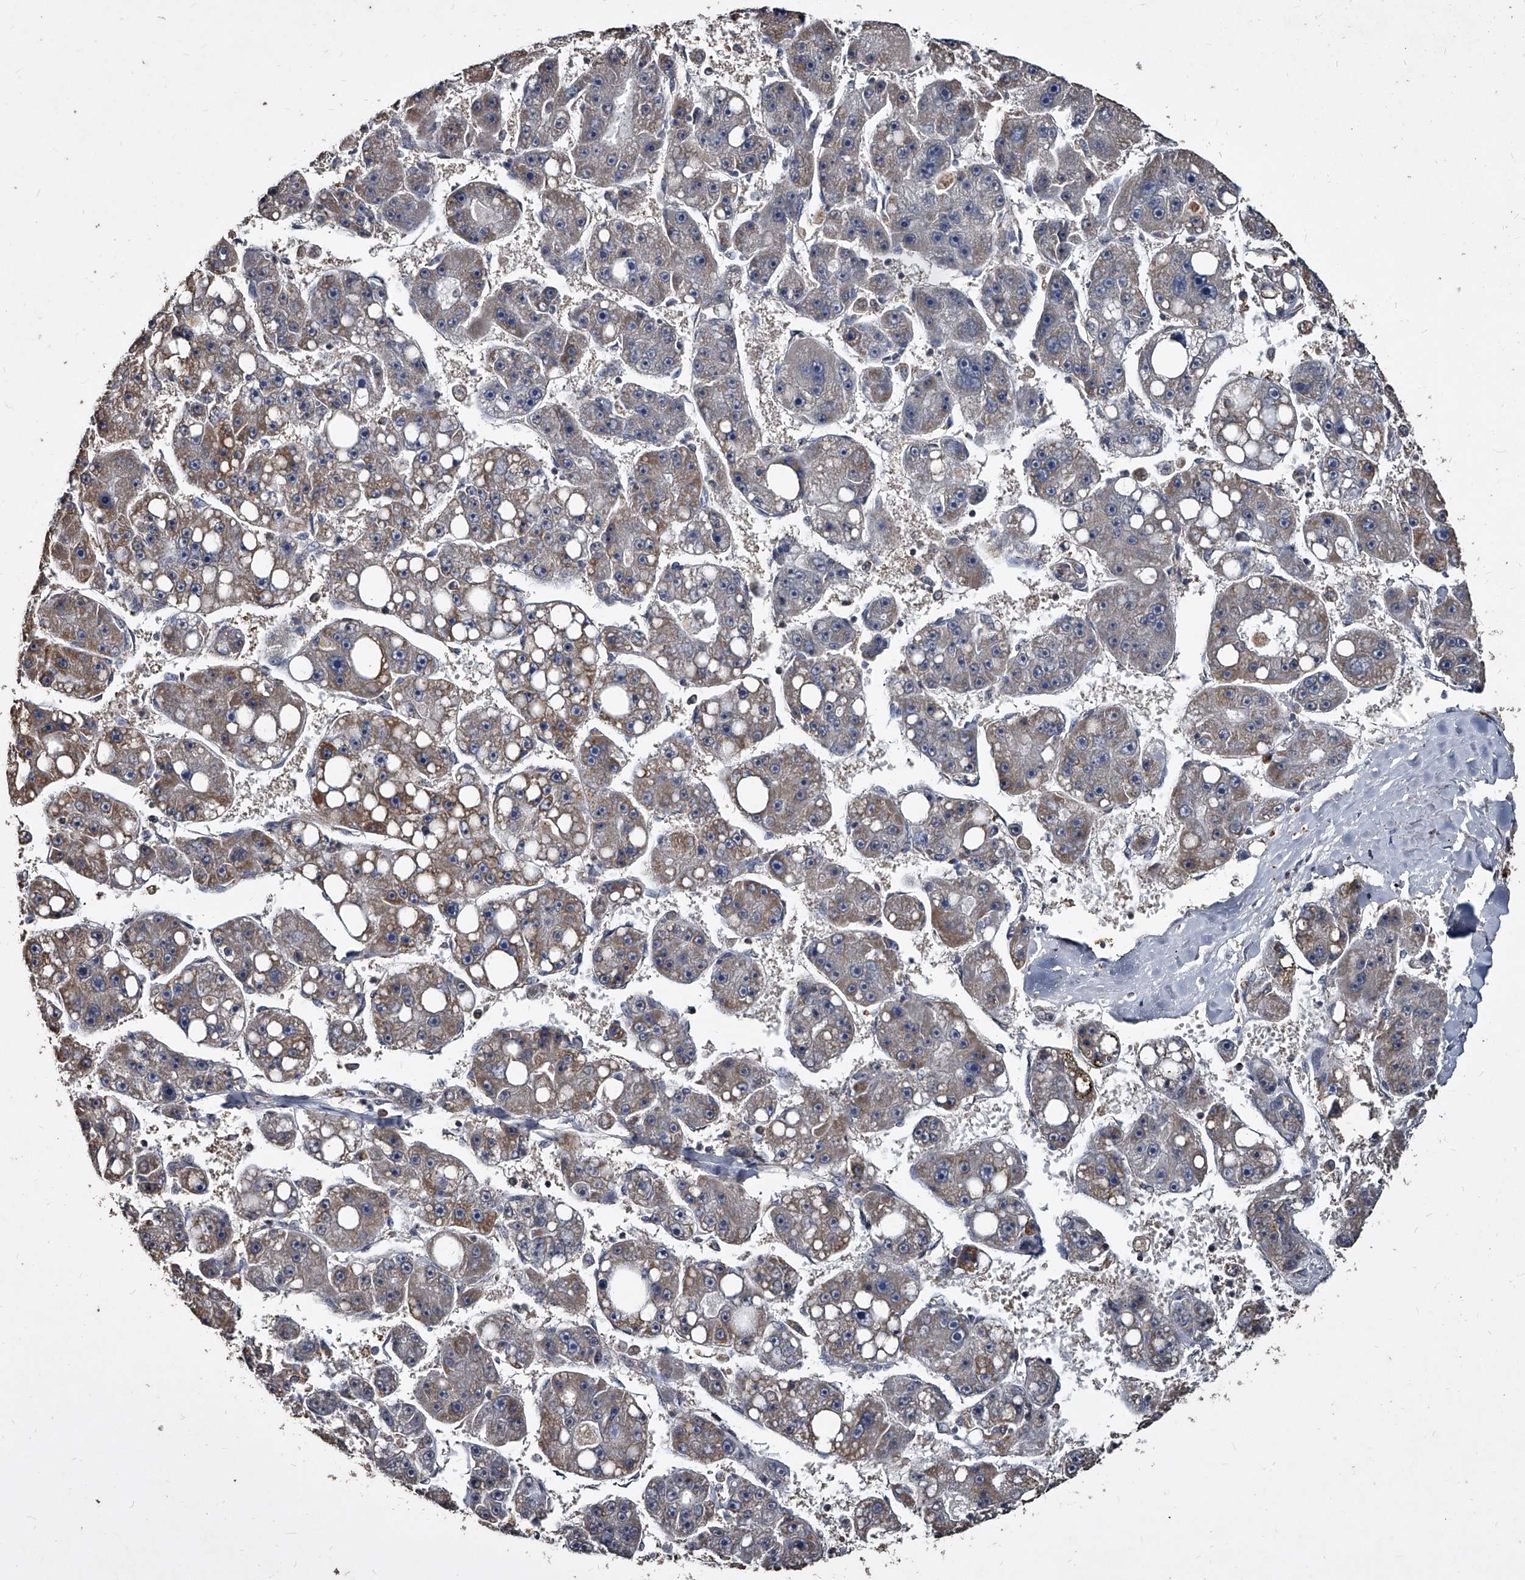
{"staining": {"intensity": "weak", "quantity": "25%-75%", "location": "cytoplasmic/membranous"}, "tissue": "liver cancer", "cell_type": "Tumor cells", "image_type": "cancer", "snomed": [{"axis": "morphology", "description": "Carcinoma, Hepatocellular, NOS"}, {"axis": "topography", "description": "Liver"}], "caption": "IHC micrograph of neoplastic tissue: hepatocellular carcinoma (liver) stained using IHC shows low levels of weak protein expression localized specifically in the cytoplasmic/membranous of tumor cells, appearing as a cytoplasmic/membranous brown color.", "gene": "GPR183", "patient": {"sex": "female", "age": 61}}